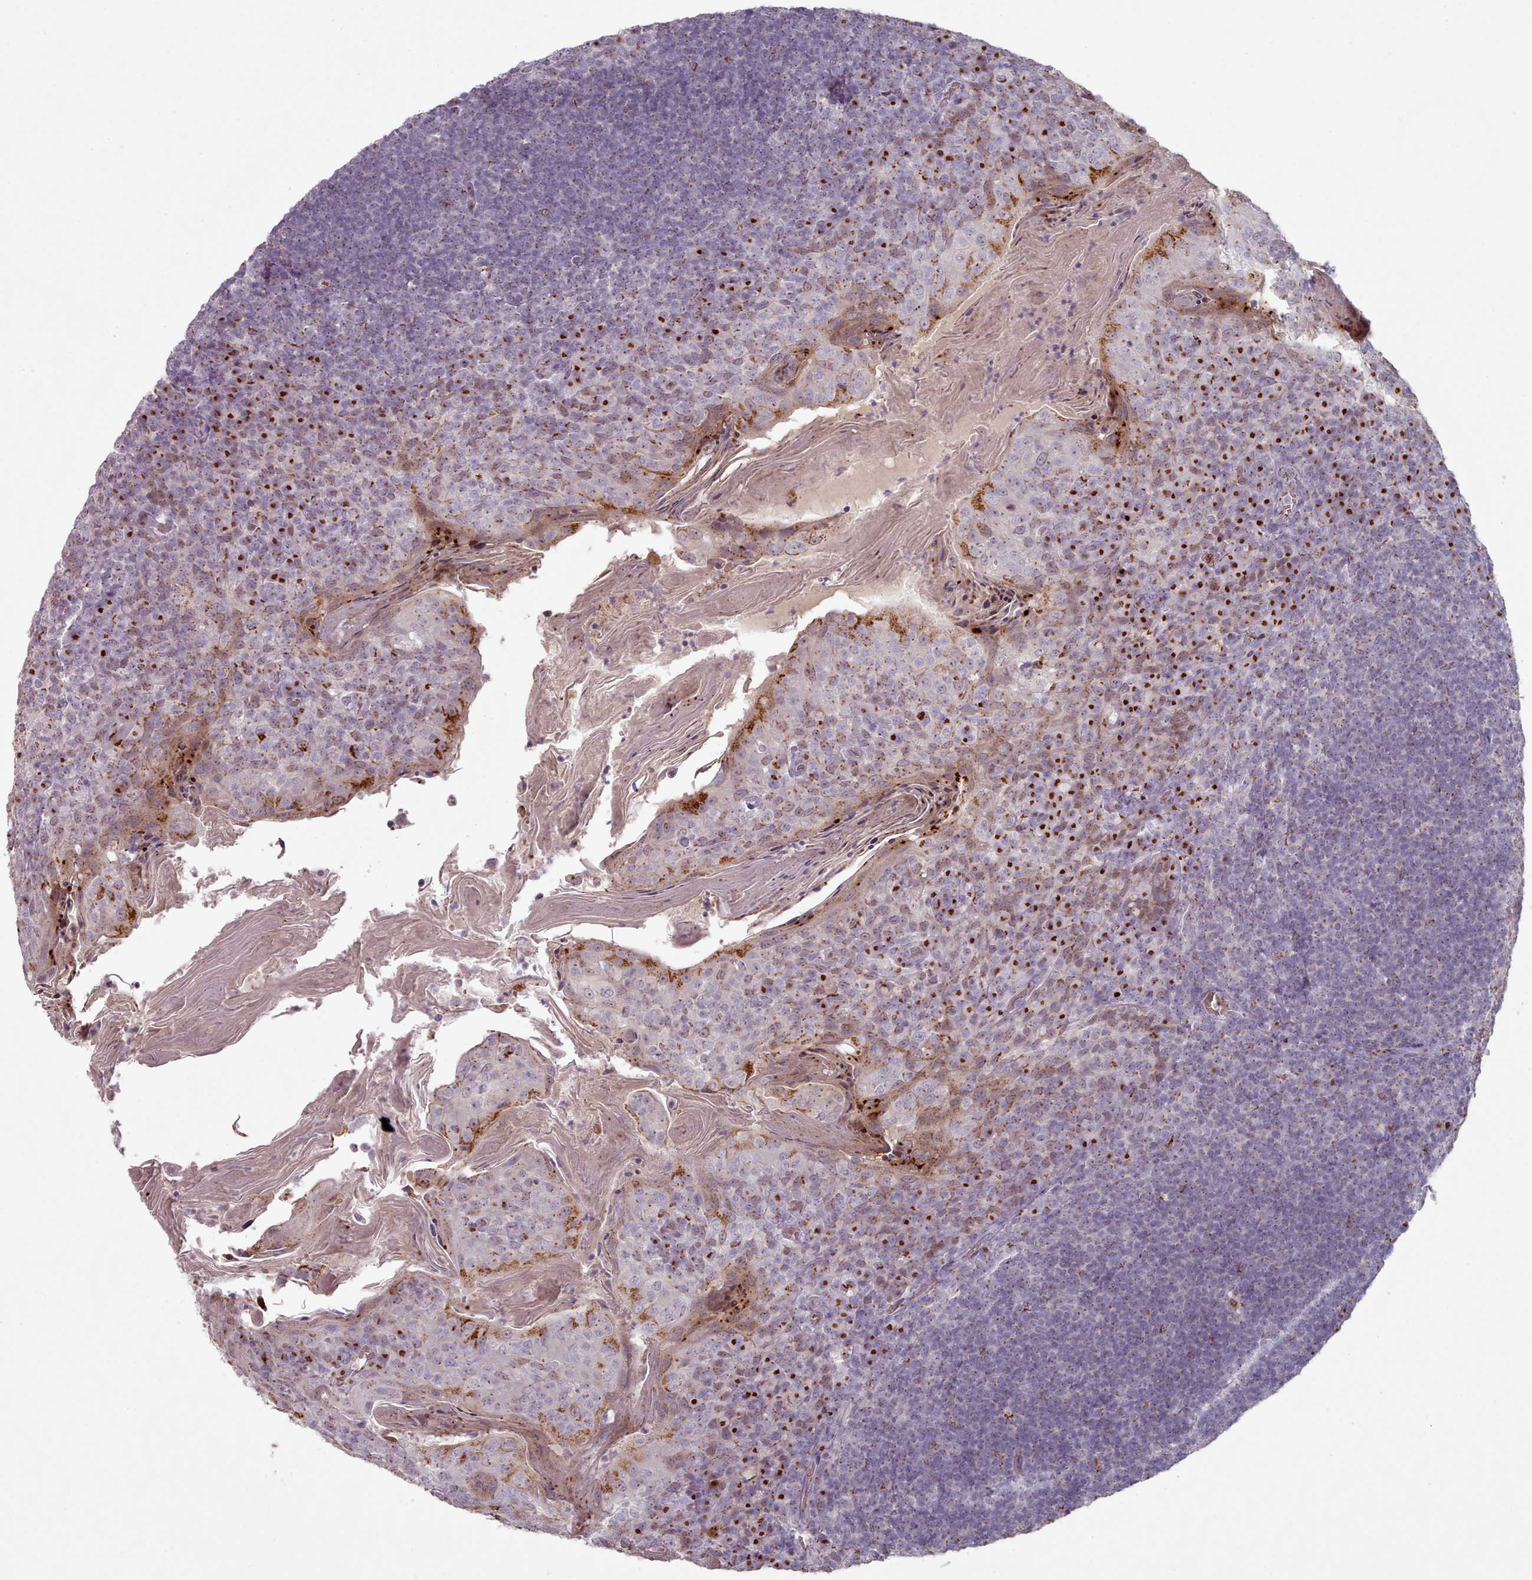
{"staining": {"intensity": "moderate", "quantity": "<25%", "location": "cytoplasmic/membranous"}, "tissue": "tonsil", "cell_type": "Germinal center cells", "image_type": "normal", "snomed": [{"axis": "morphology", "description": "Normal tissue, NOS"}, {"axis": "topography", "description": "Tonsil"}], "caption": "Immunohistochemical staining of unremarkable human tonsil reveals moderate cytoplasmic/membranous protein positivity in approximately <25% of germinal center cells.", "gene": "MAN1B1", "patient": {"sex": "female", "age": 10}}